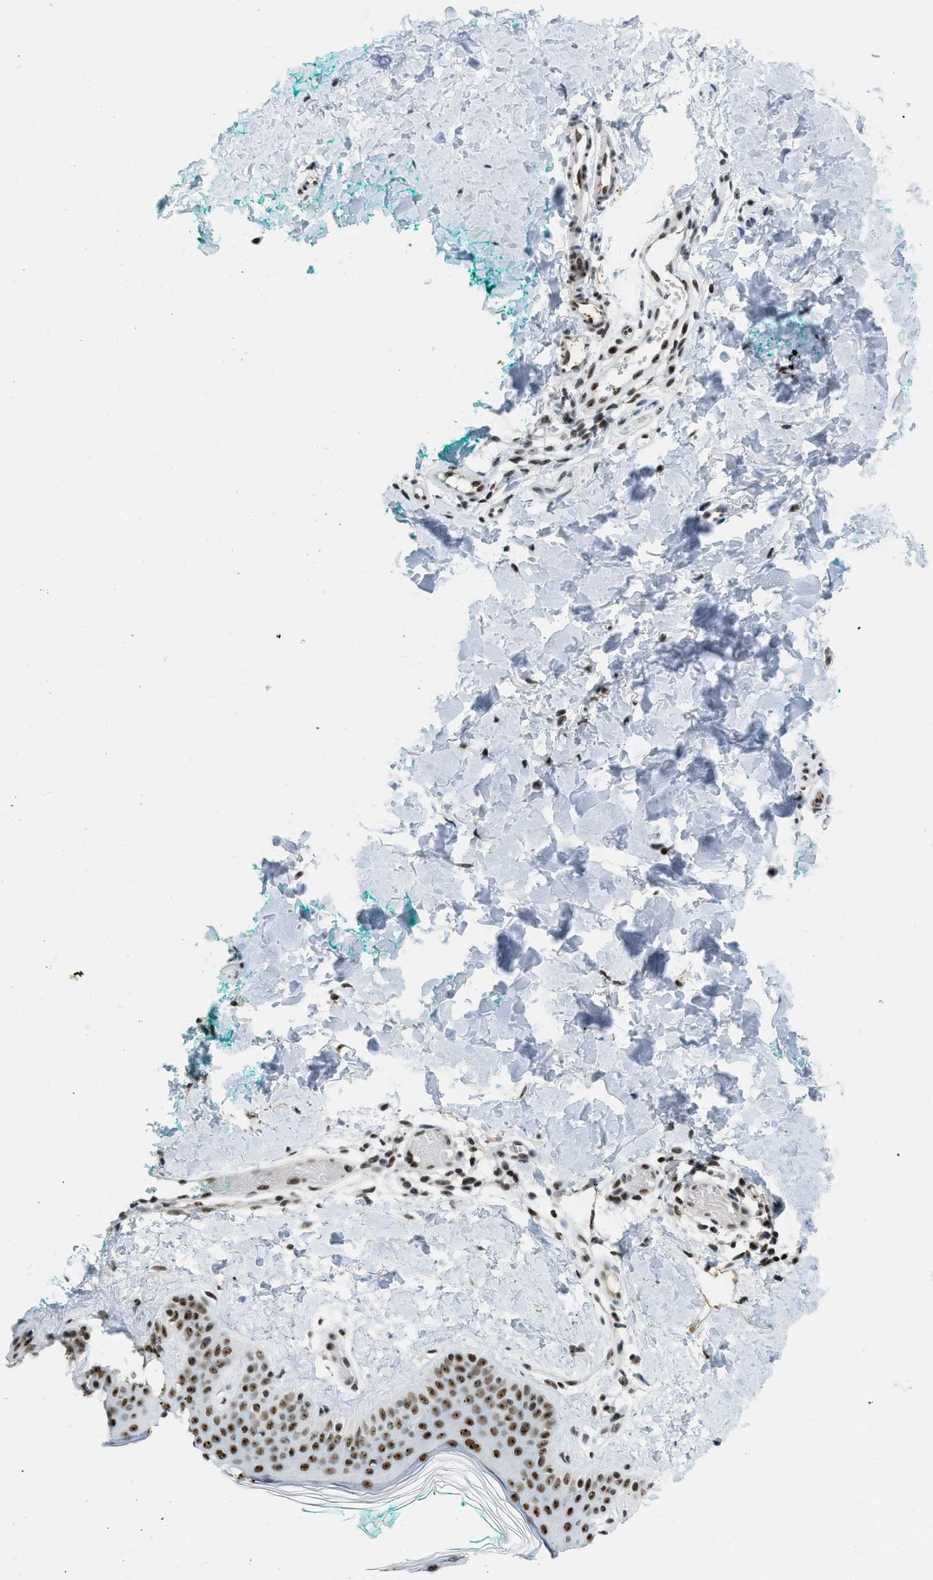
{"staining": {"intensity": "strong", "quantity": ">75%", "location": "nuclear"}, "tissue": "skin", "cell_type": "Fibroblasts", "image_type": "normal", "snomed": [{"axis": "morphology", "description": "Normal tissue, NOS"}, {"axis": "topography", "description": "Skin"}], "caption": "Brown immunohistochemical staining in unremarkable skin demonstrates strong nuclear expression in approximately >75% of fibroblasts.", "gene": "URB1", "patient": {"sex": "male", "age": 30}}